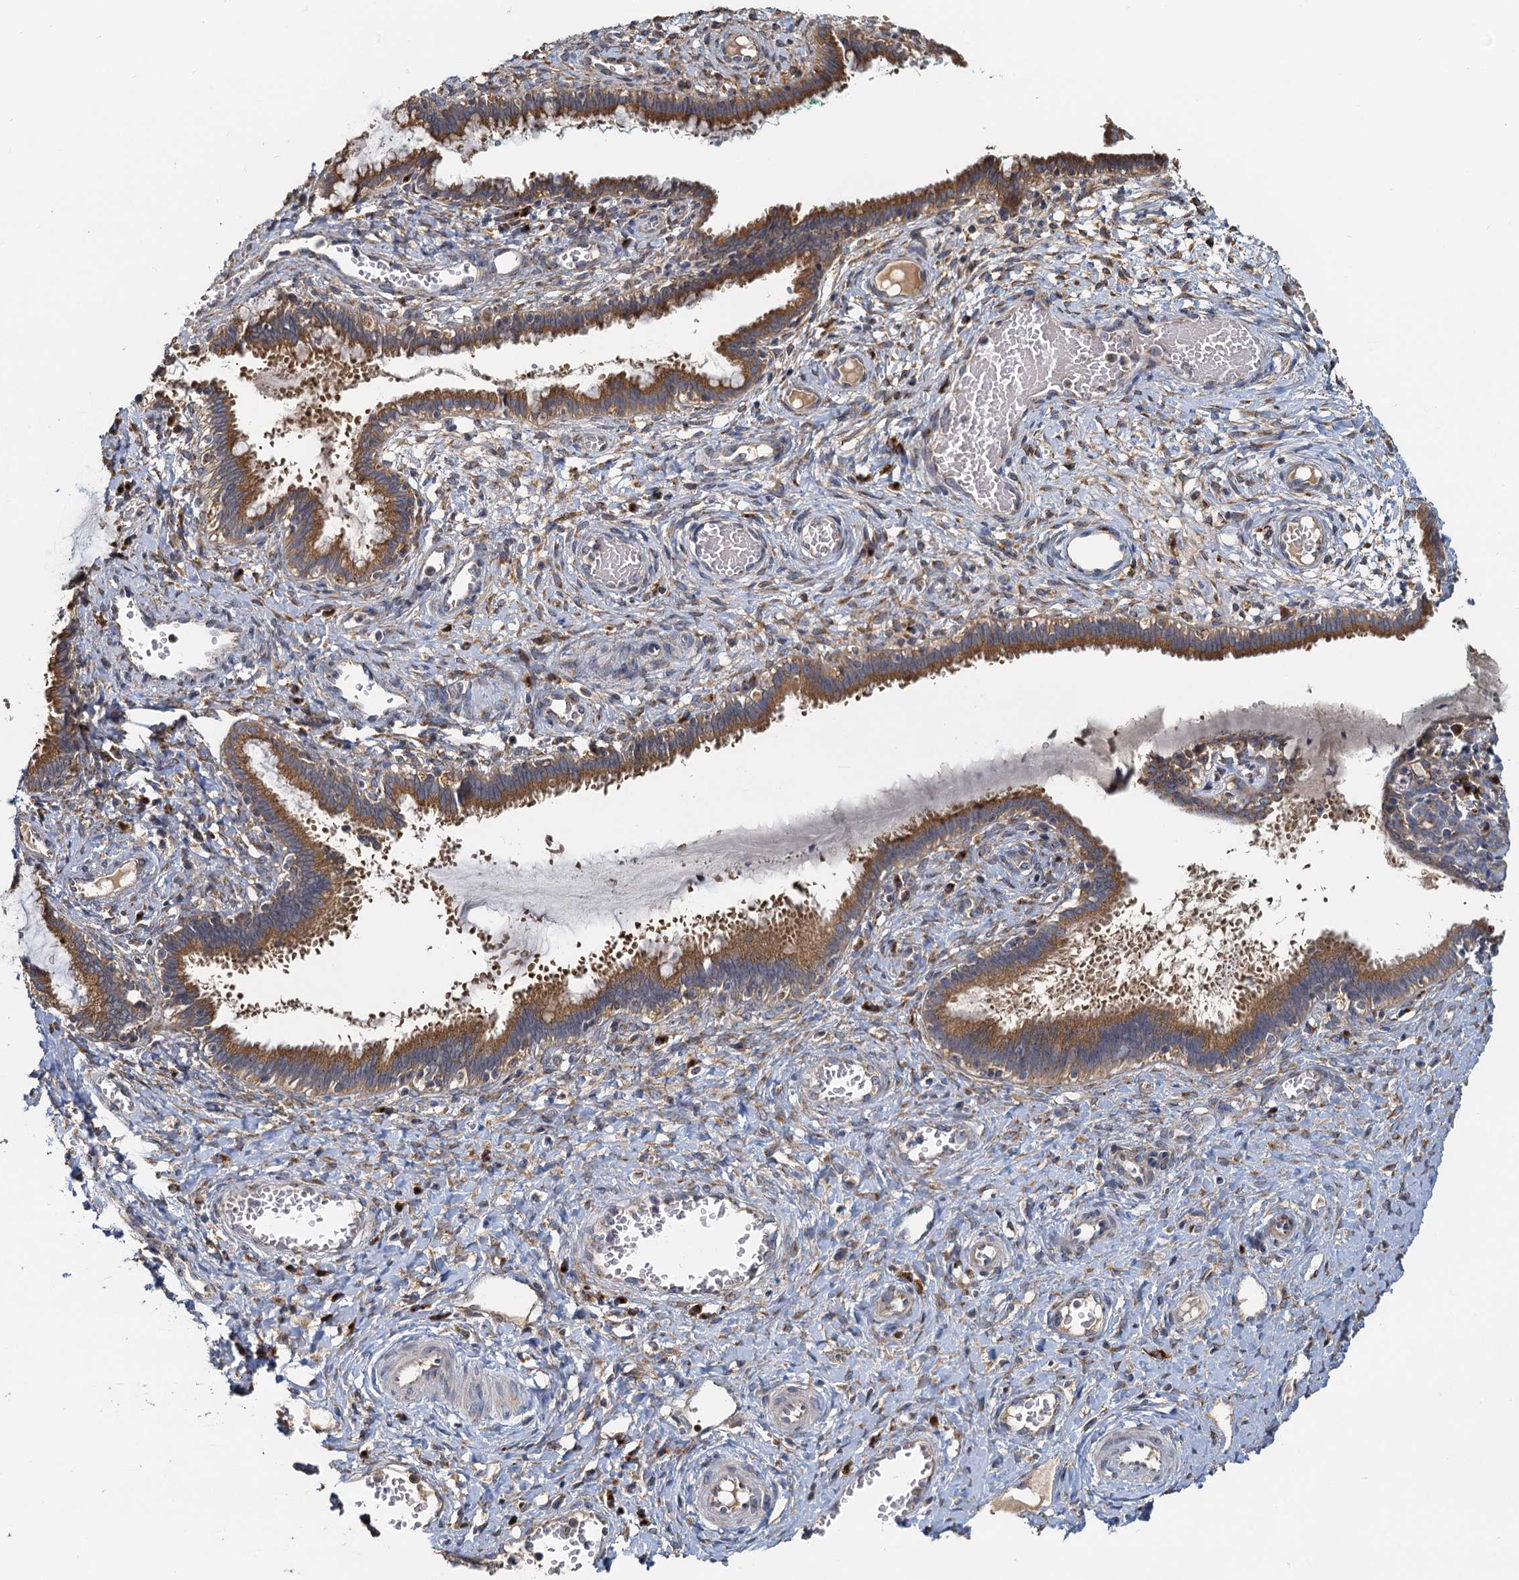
{"staining": {"intensity": "moderate", "quantity": ">75%", "location": "cytoplasmic/membranous"}, "tissue": "cervix", "cell_type": "Glandular cells", "image_type": "normal", "snomed": [{"axis": "morphology", "description": "Normal tissue, NOS"}, {"axis": "morphology", "description": "Adenocarcinoma, NOS"}, {"axis": "topography", "description": "Cervix"}], "caption": "Moderate cytoplasmic/membranous positivity for a protein is seen in approximately >75% of glandular cells of normal cervix using IHC.", "gene": "NKAPD1", "patient": {"sex": "female", "age": 29}}